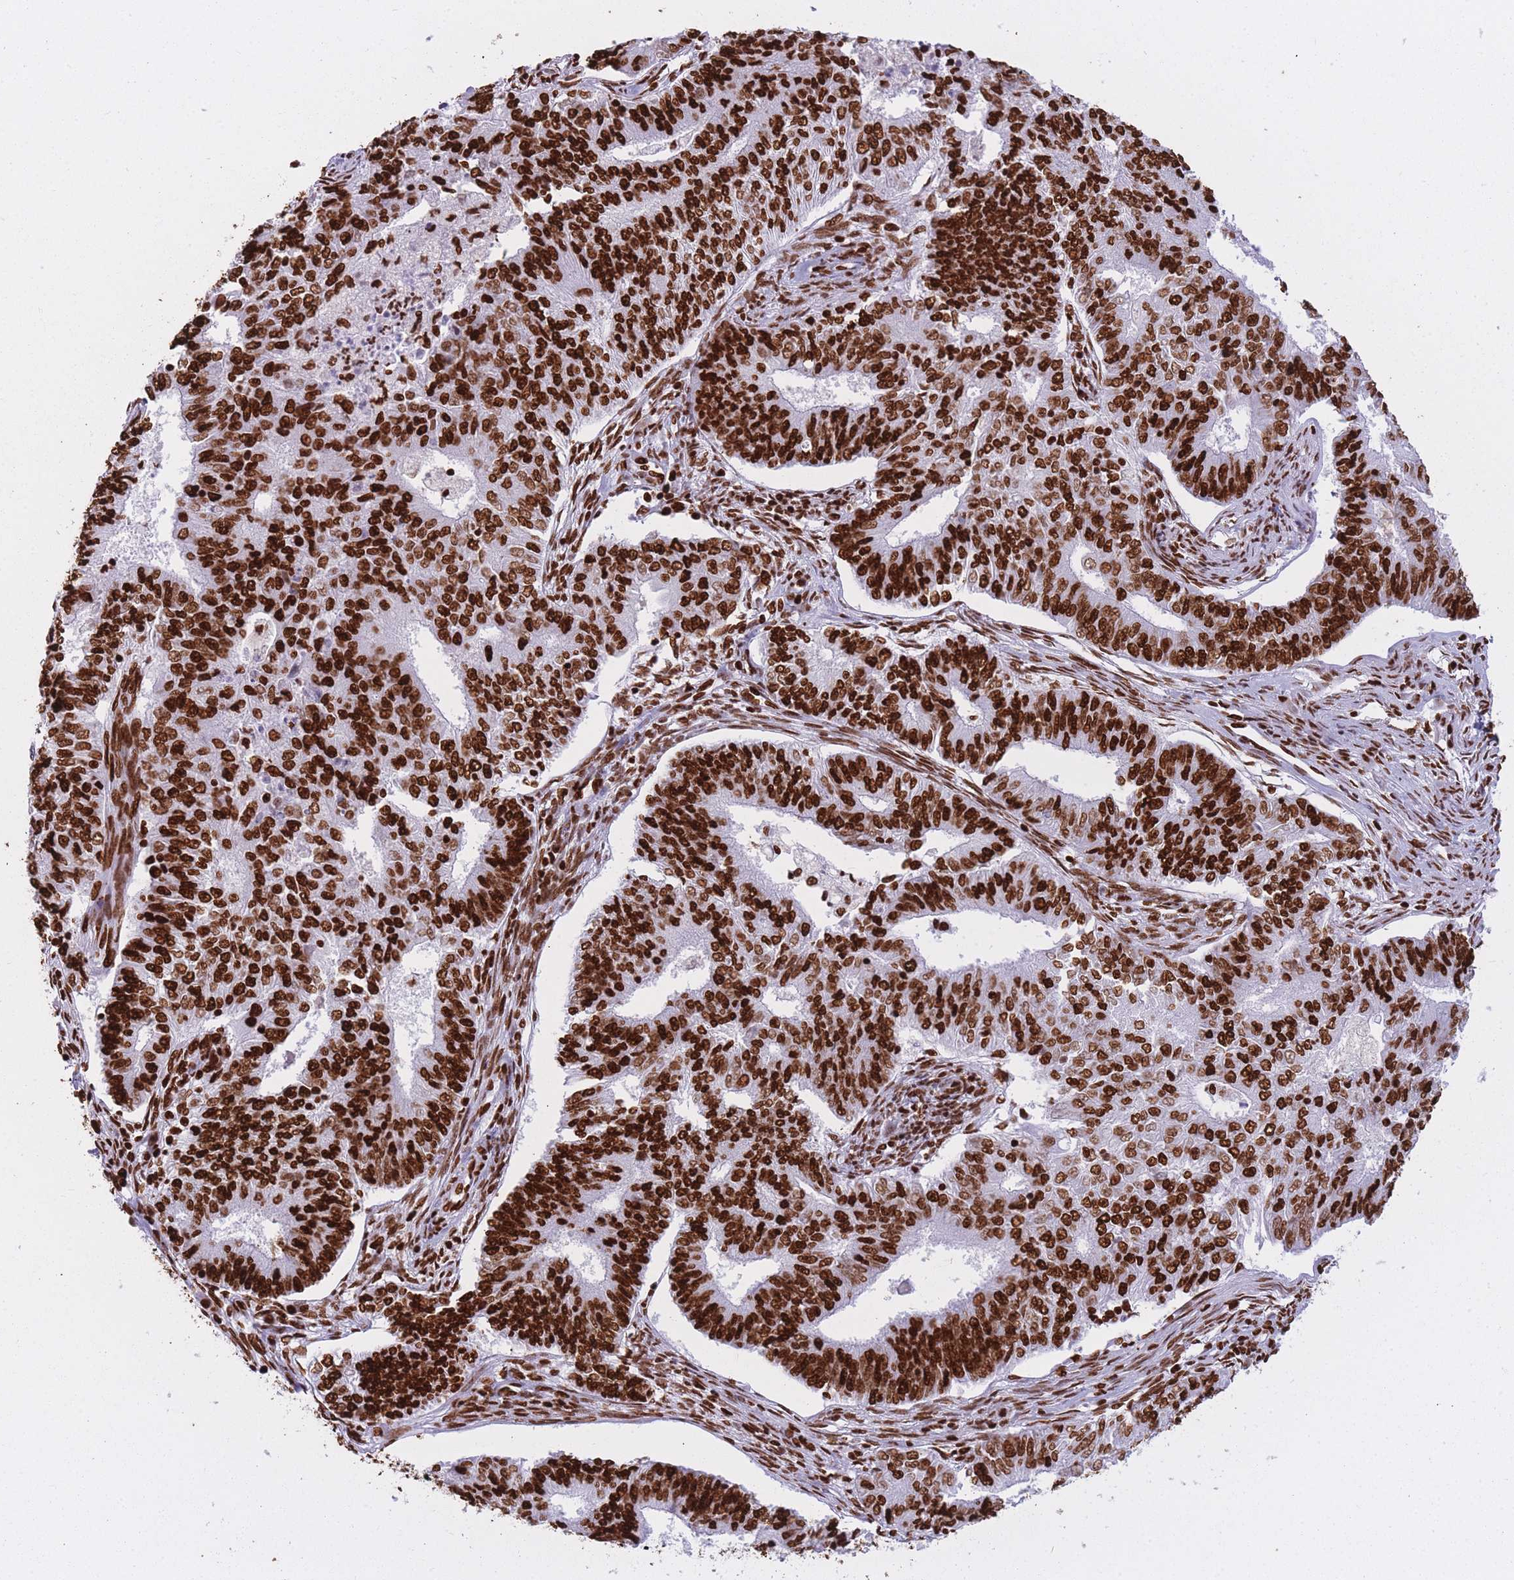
{"staining": {"intensity": "strong", "quantity": ">75%", "location": "nuclear"}, "tissue": "endometrial cancer", "cell_type": "Tumor cells", "image_type": "cancer", "snomed": [{"axis": "morphology", "description": "Adenocarcinoma, NOS"}, {"axis": "topography", "description": "Endometrium"}], "caption": "Human endometrial cancer (adenocarcinoma) stained with a brown dye demonstrates strong nuclear positive staining in approximately >75% of tumor cells.", "gene": "HNRNPUL1", "patient": {"sex": "female", "age": 62}}